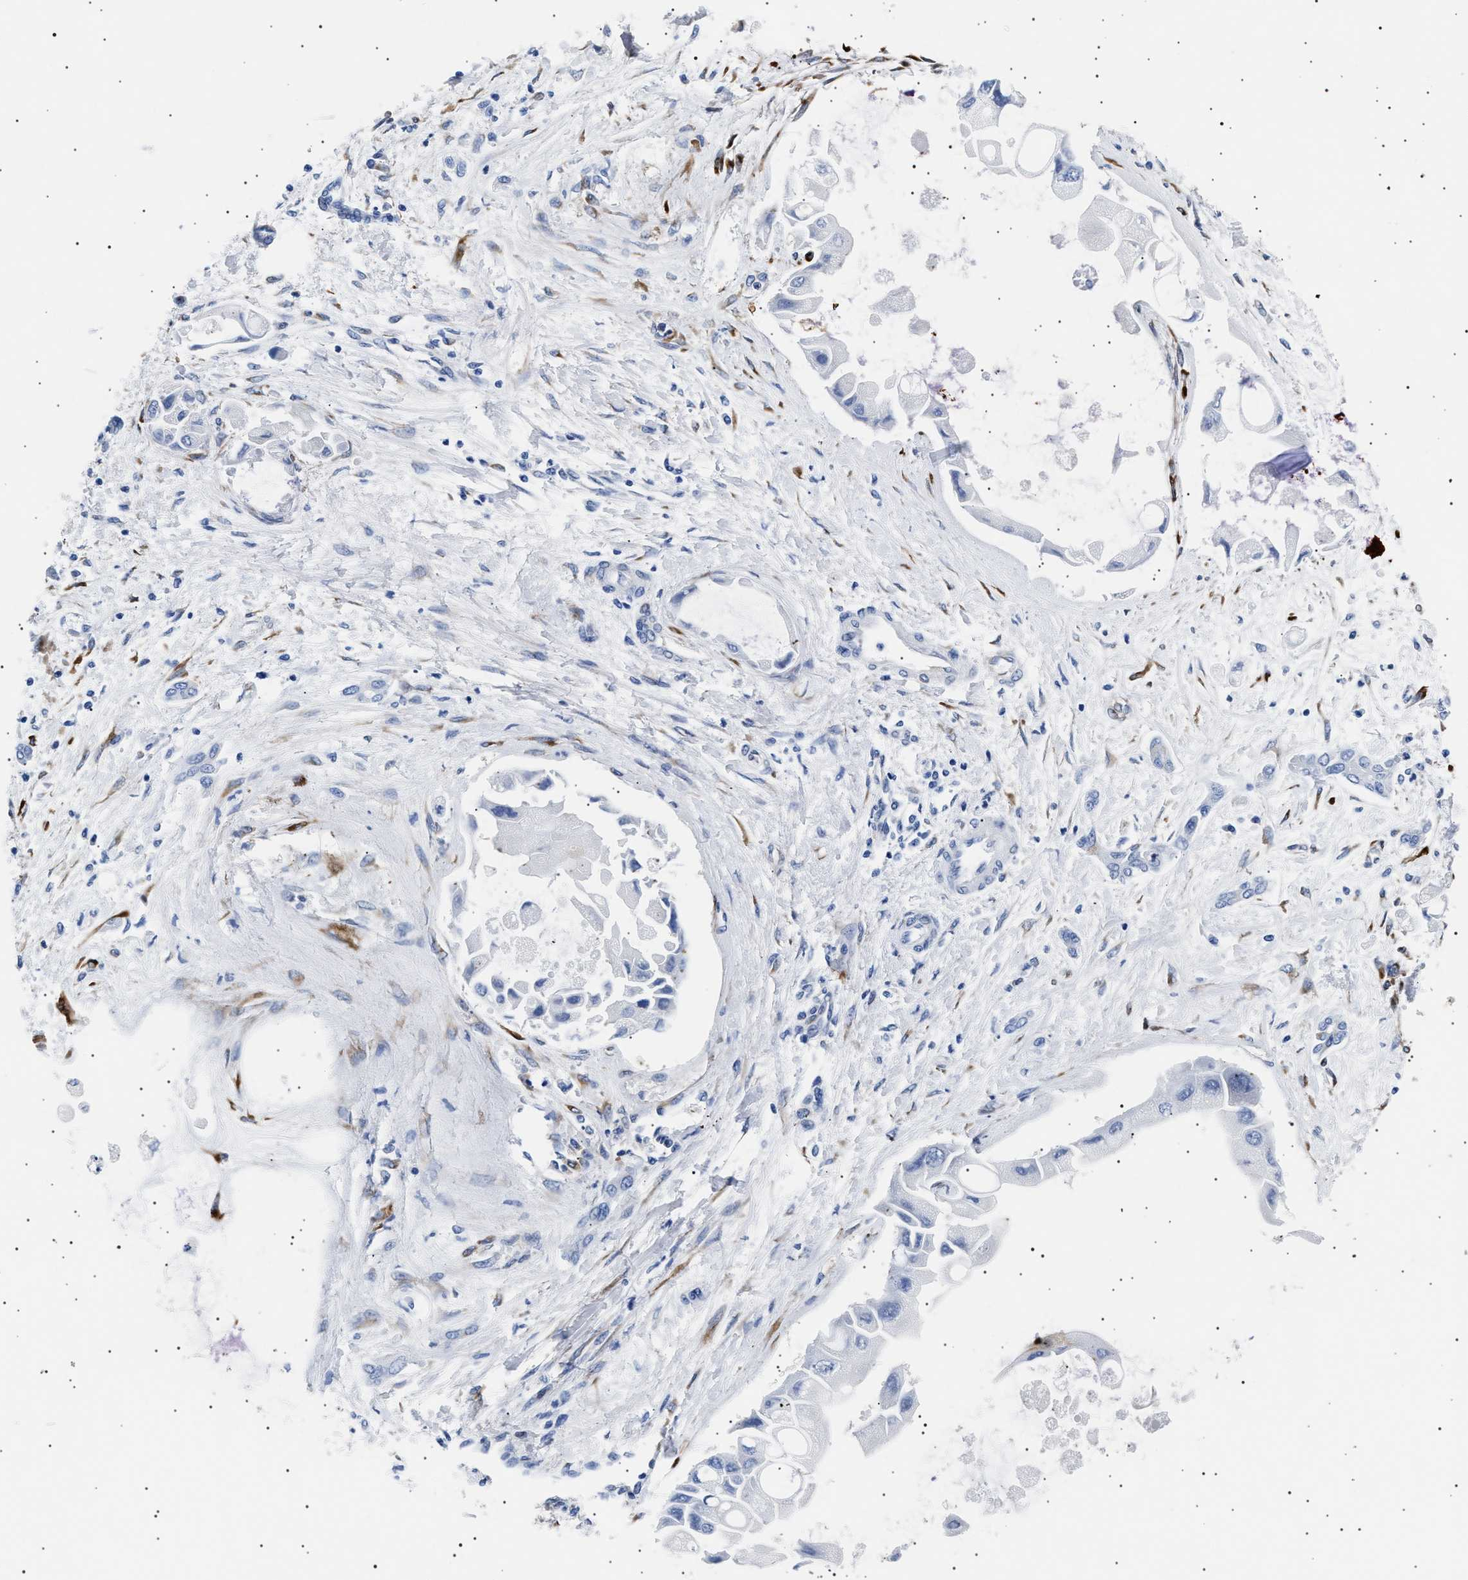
{"staining": {"intensity": "negative", "quantity": "none", "location": "none"}, "tissue": "liver cancer", "cell_type": "Tumor cells", "image_type": "cancer", "snomed": [{"axis": "morphology", "description": "Cholangiocarcinoma"}, {"axis": "topography", "description": "Liver"}], "caption": "A high-resolution histopathology image shows IHC staining of liver cholangiocarcinoma, which displays no significant positivity in tumor cells.", "gene": "HEMGN", "patient": {"sex": "male", "age": 50}}